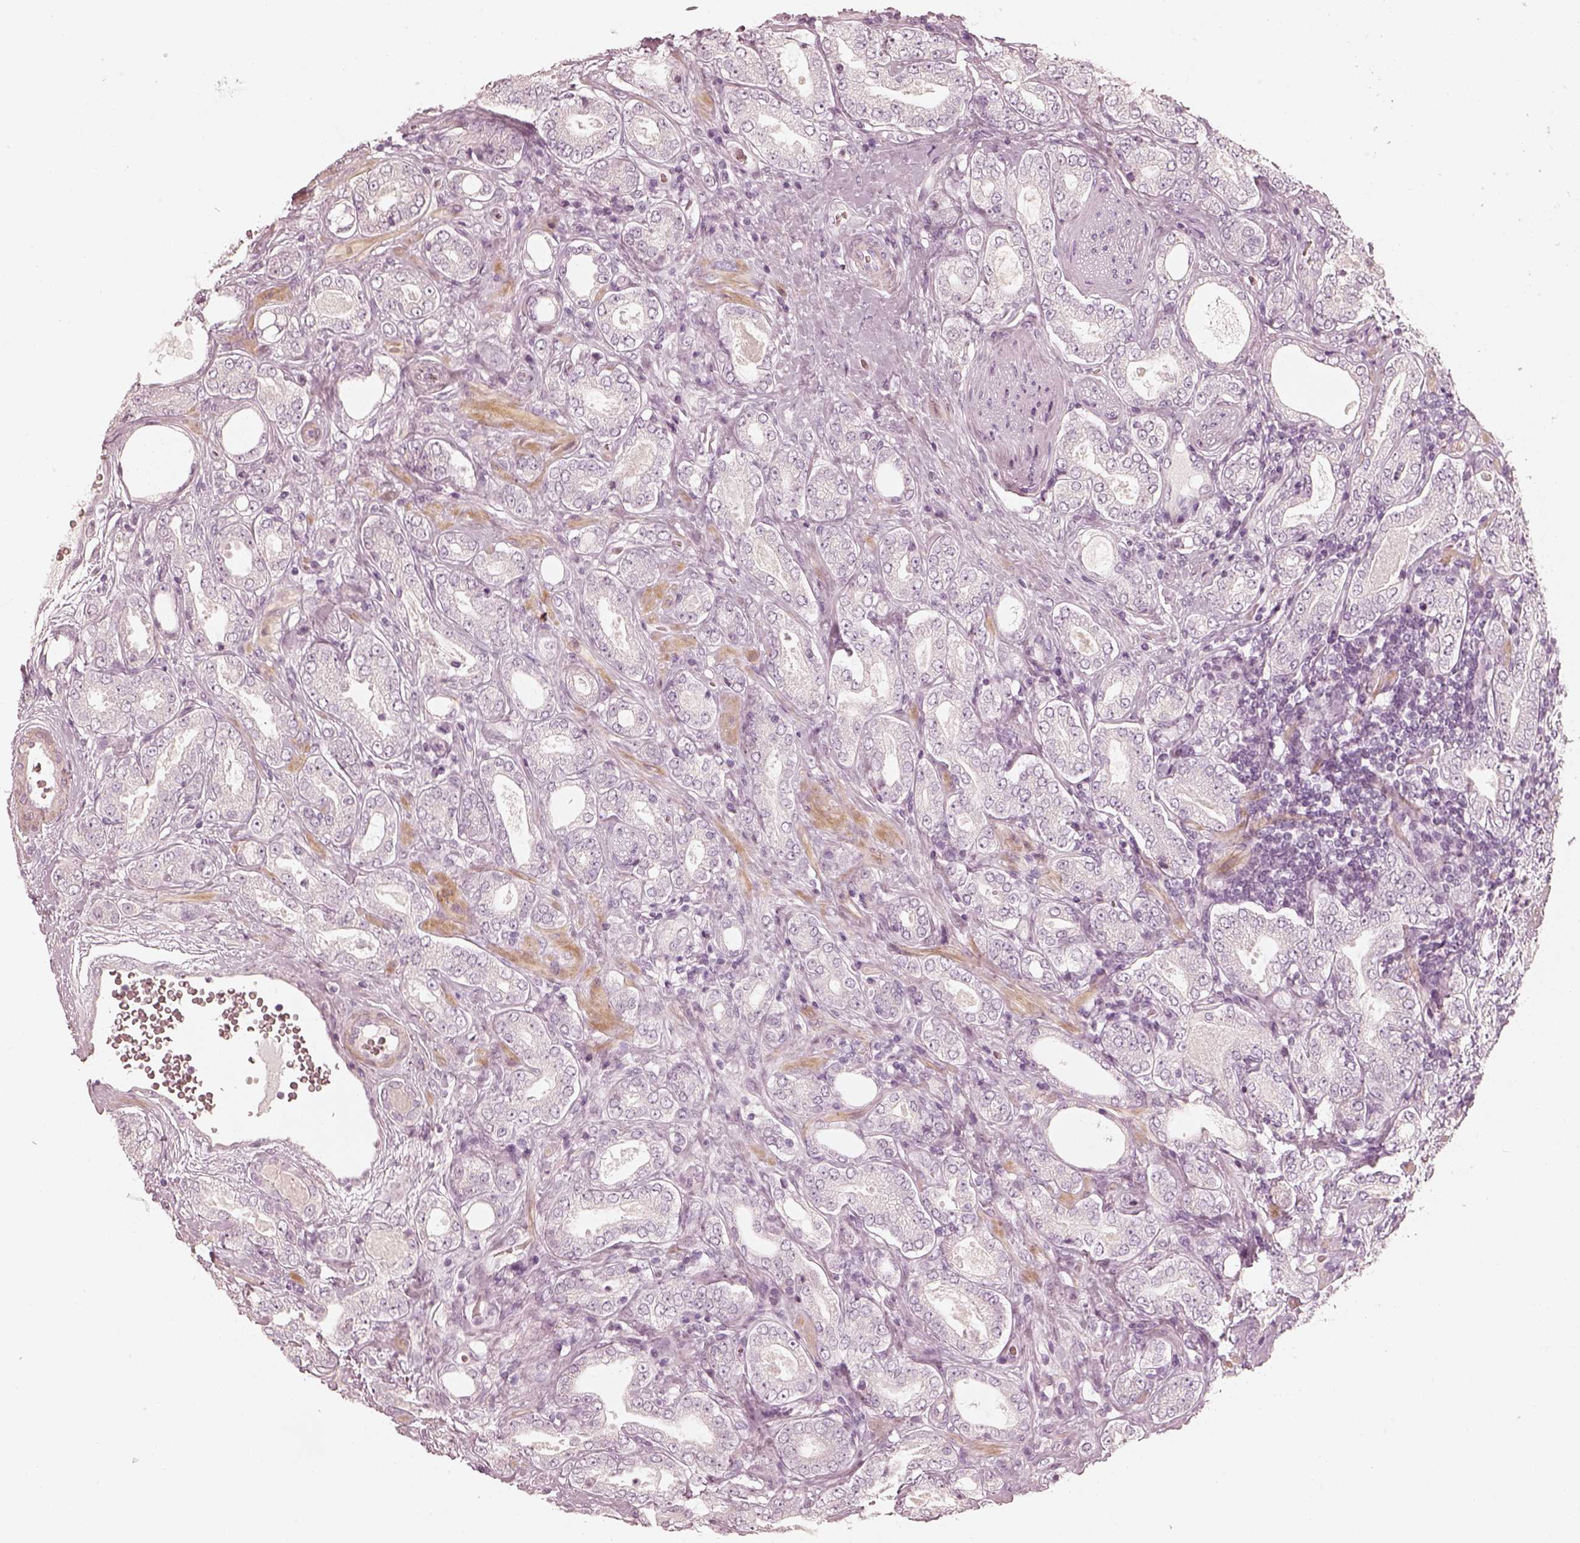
{"staining": {"intensity": "negative", "quantity": "none", "location": "none"}, "tissue": "prostate cancer", "cell_type": "Tumor cells", "image_type": "cancer", "snomed": [{"axis": "morphology", "description": "Adenocarcinoma, NOS"}, {"axis": "topography", "description": "Prostate"}], "caption": "Human prostate cancer (adenocarcinoma) stained for a protein using IHC reveals no positivity in tumor cells.", "gene": "SPATA24", "patient": {"sex": "male", "age": 64}}